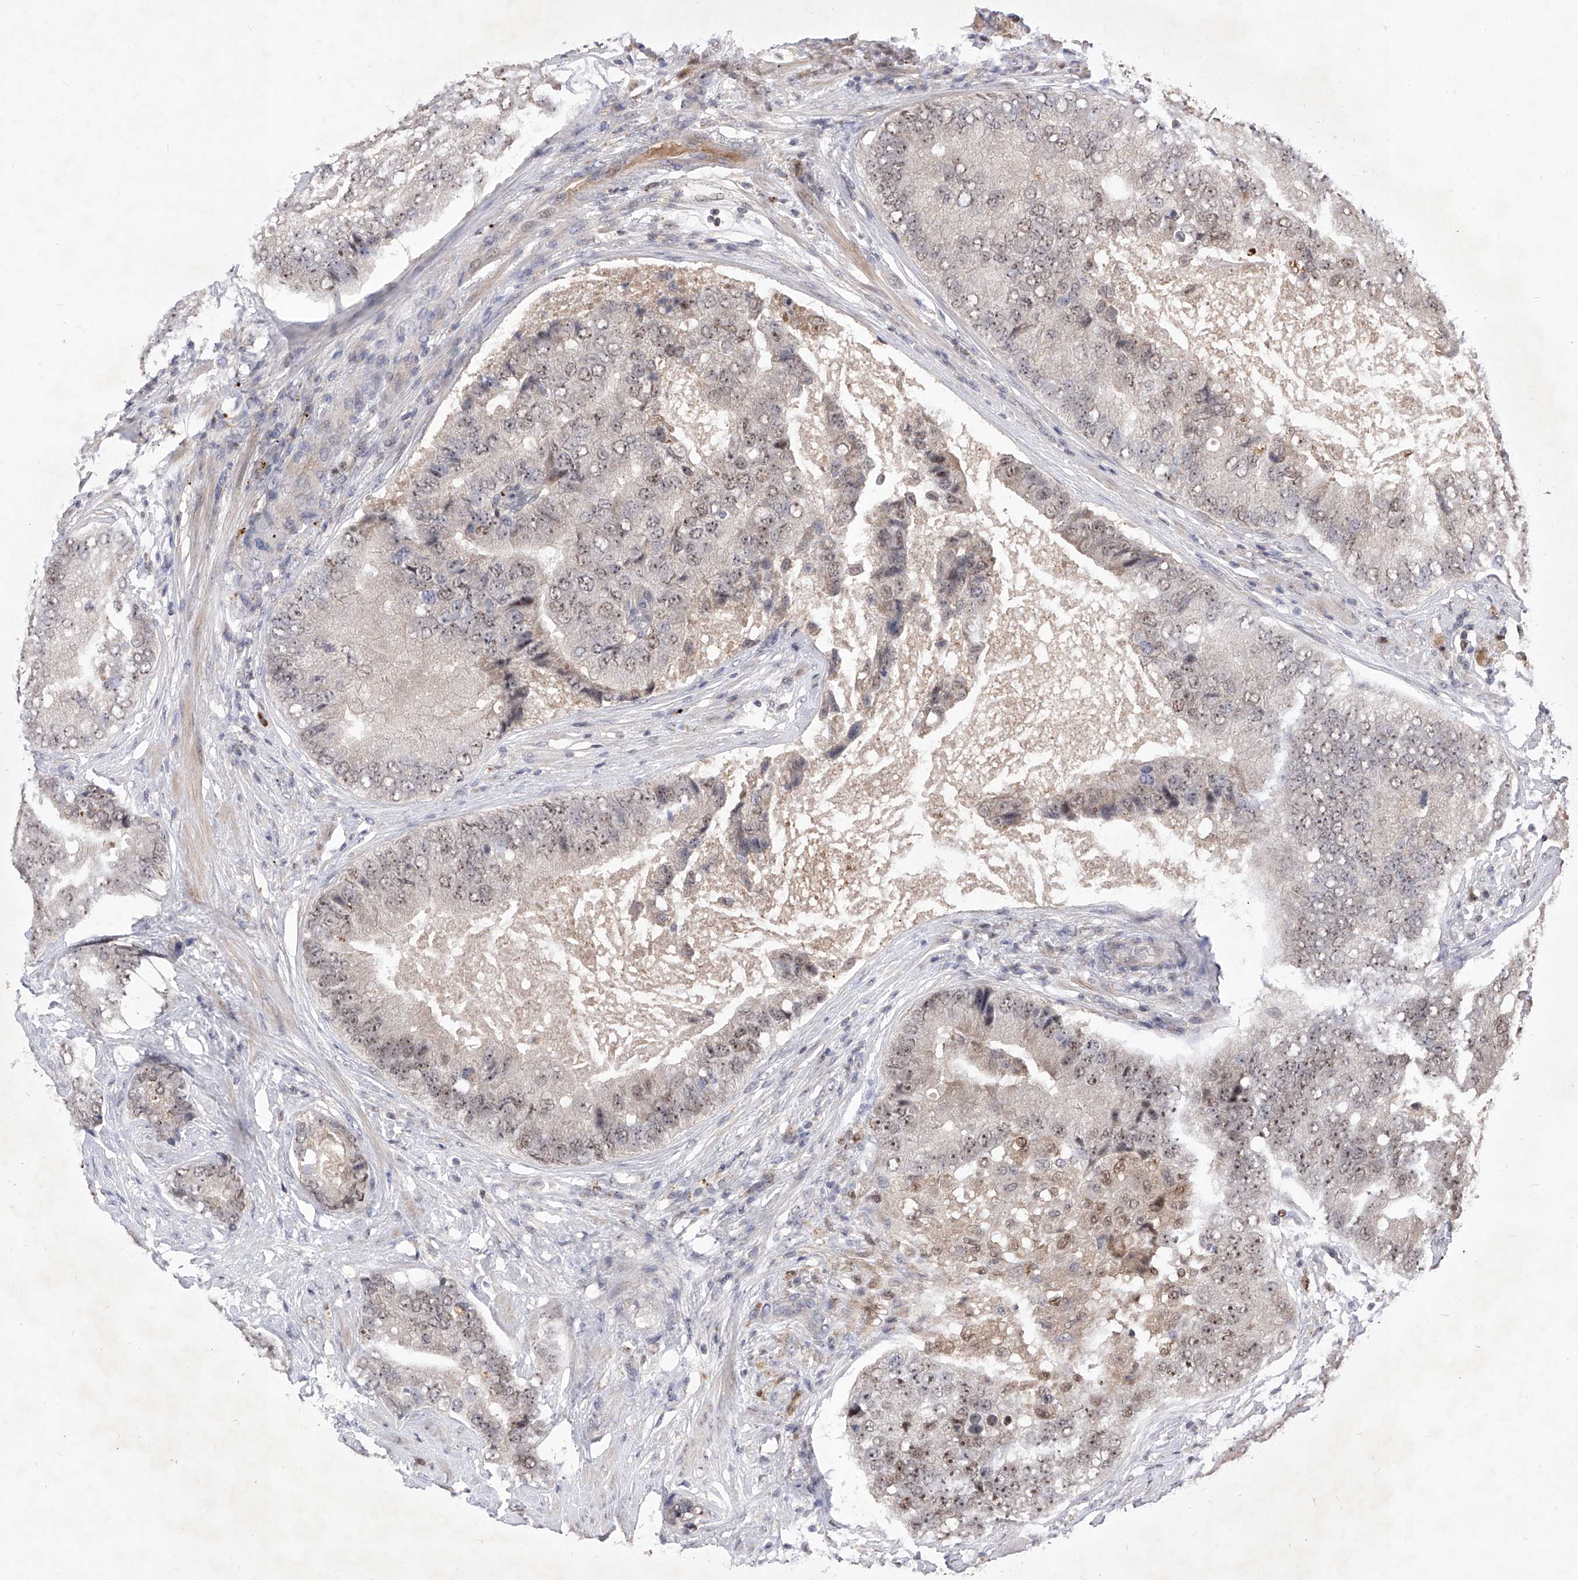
{"staining": {"intensity": "weak", "quantity": "25%-75%", "location": "nuclear"}, "tissue": "prostate cancer", "cell_type": "Tumor cells", "image_type": "cancer", "snomed": [{"axis": "morphology", "description": "Adenocarcinoma, High grade"}, {"axis": "topography", "description": "Prostate"}], "caption": "Human prostate cancer (adenocarcinoma (high-grade)) stained with a protein marker reveals weak staining in tumor cells.", "gene": "LGR4", "patient": {"sex": "male", "age": 70}}